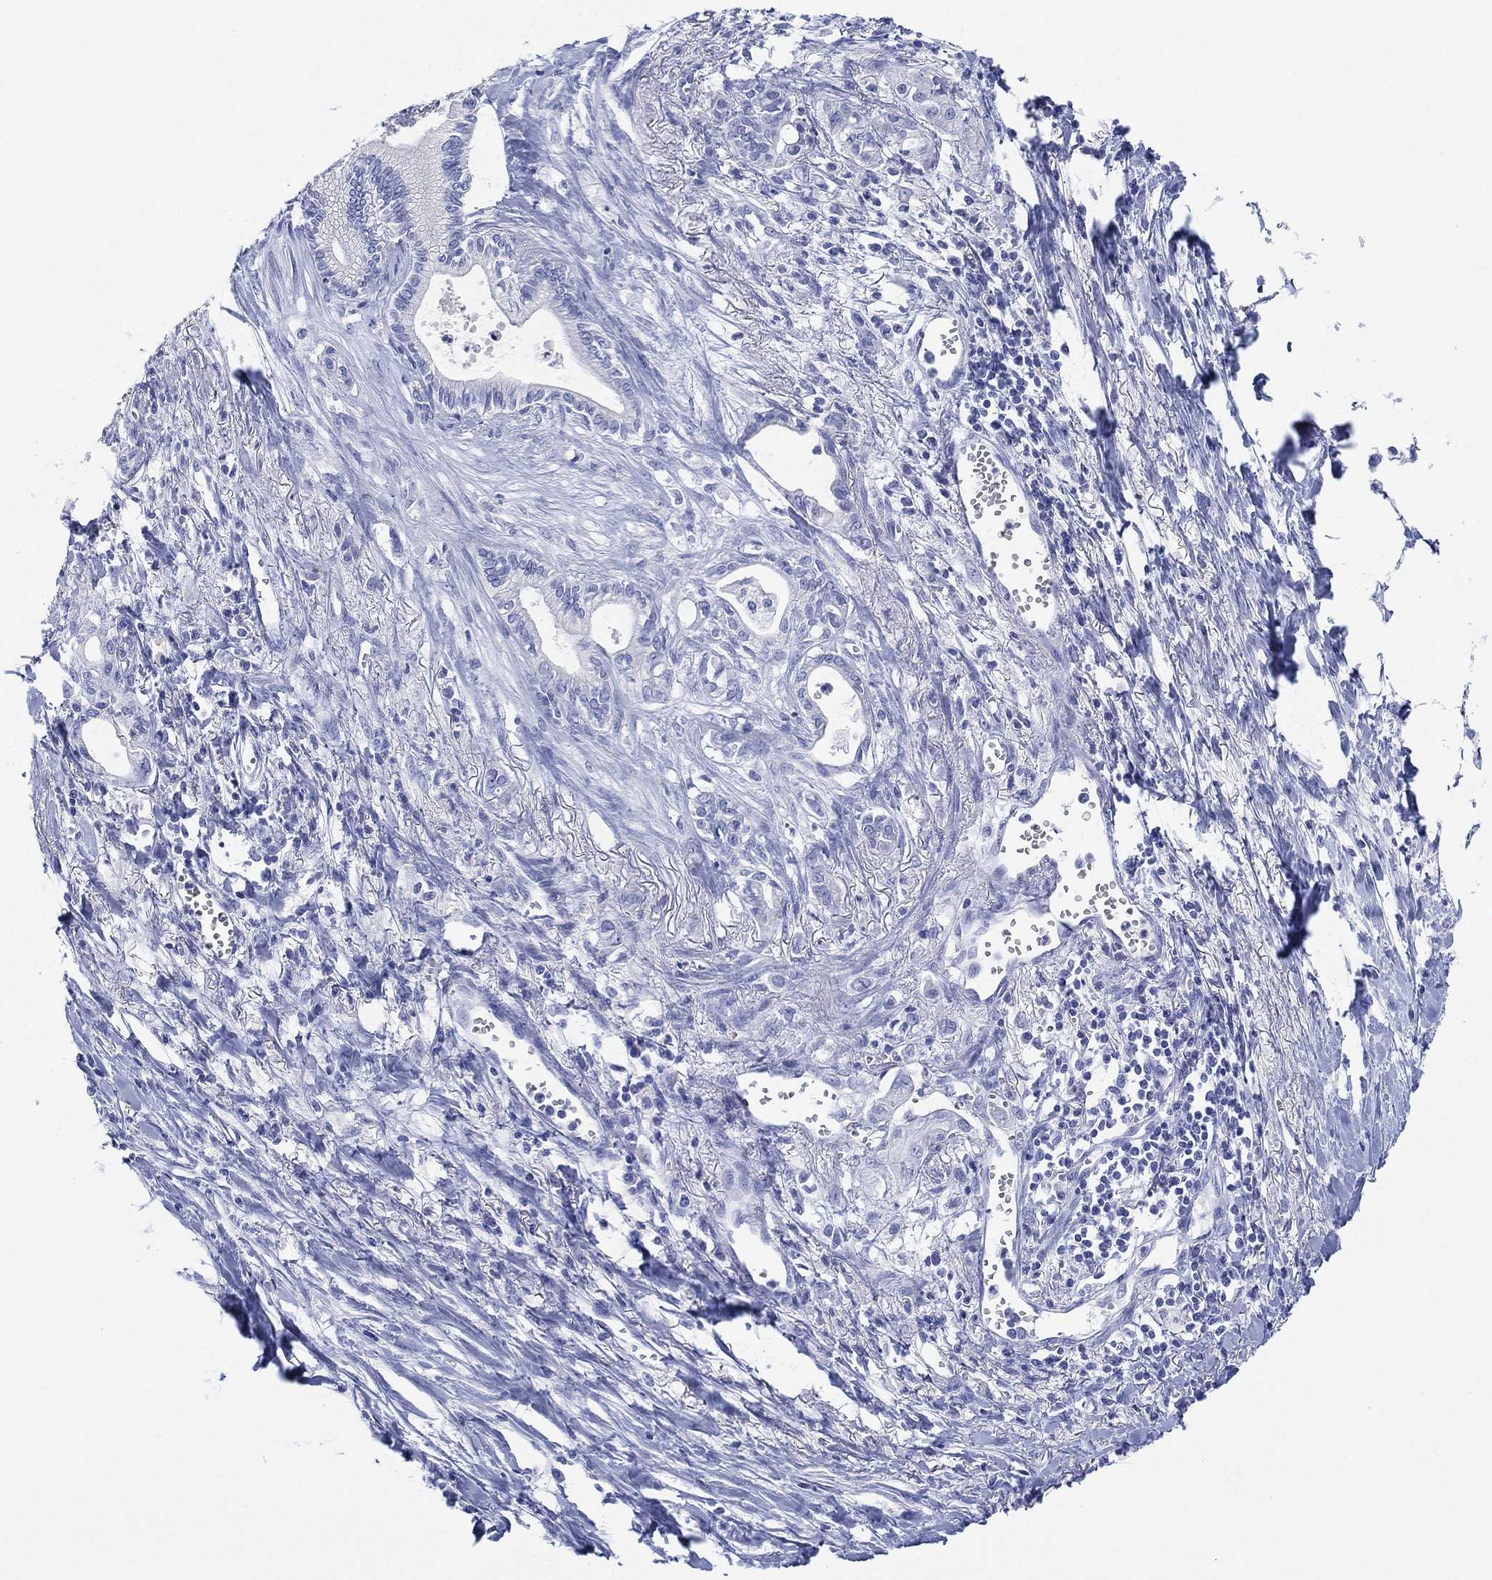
{"staining": {"intensity": "negative", "quantity": "none", "location": "none"}, "tissue": "pancreatic cancer", "cell_type": "Tumor cells", "image_type": "cancer", "snomed": [{"axis": "morphology", "description": "Adenocarcinoma, NOS"}, {"axis": "topography", "description": "Pancreas"}], "caption": "Pancreatic cancer was stained to show a protein in brown. There is no significant expression in tumor cells. (Brightfield microscopy of DAB (3,3'-diaminobenzidine) immunohistochemistry (IHC) at high magnification).", "gene": "SLC9C2", "patient": {"sex": "male", "age": 71}}